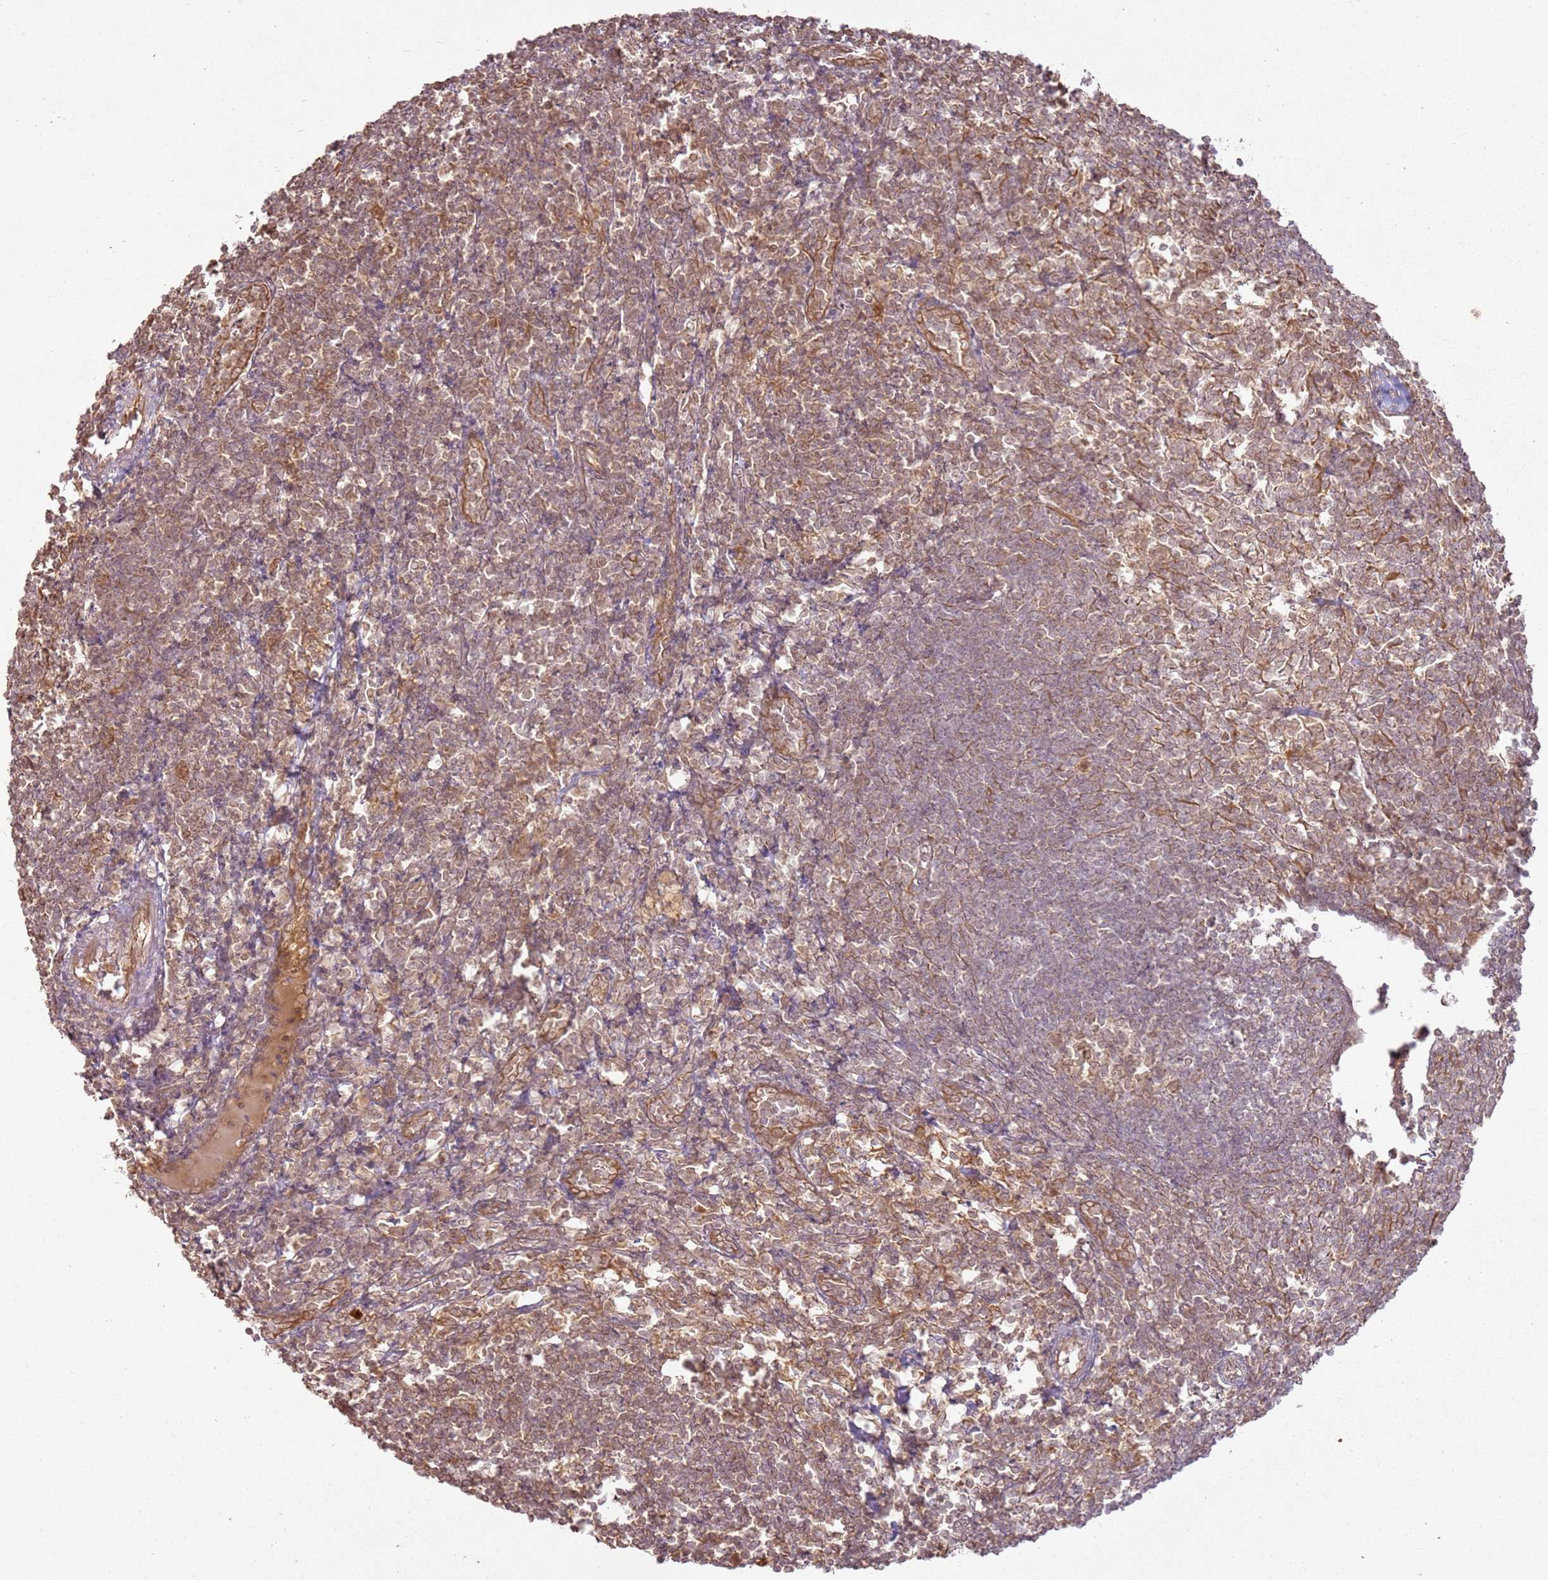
{"staining": {"intensity": "weak", "quantity": "<25%", "location": "cytoplasmic/membranous,nuclear"}, "tissue": "lymph node", "cell_type": "Germinal center cells", "image_type": "normal", "snomed": [{"axis": "morphology", "description": "Normal tissue, NOS"}, {"axis": "morphology", "description": "Malignant melanoma, Metastatic site"}, {"axis": "topography", "description": "Lymph node"}], "caption": "High power microscopy image of an immunohistochemistry micrograph of benign lymph node, revealing no significant expression in germinal center cells. (DAB immunohistochemistry (IHC) visualized using brightfield microscopy, high magnification).", "gene": "ZNF776", "patient": {"sex": "male", "age": 41}}